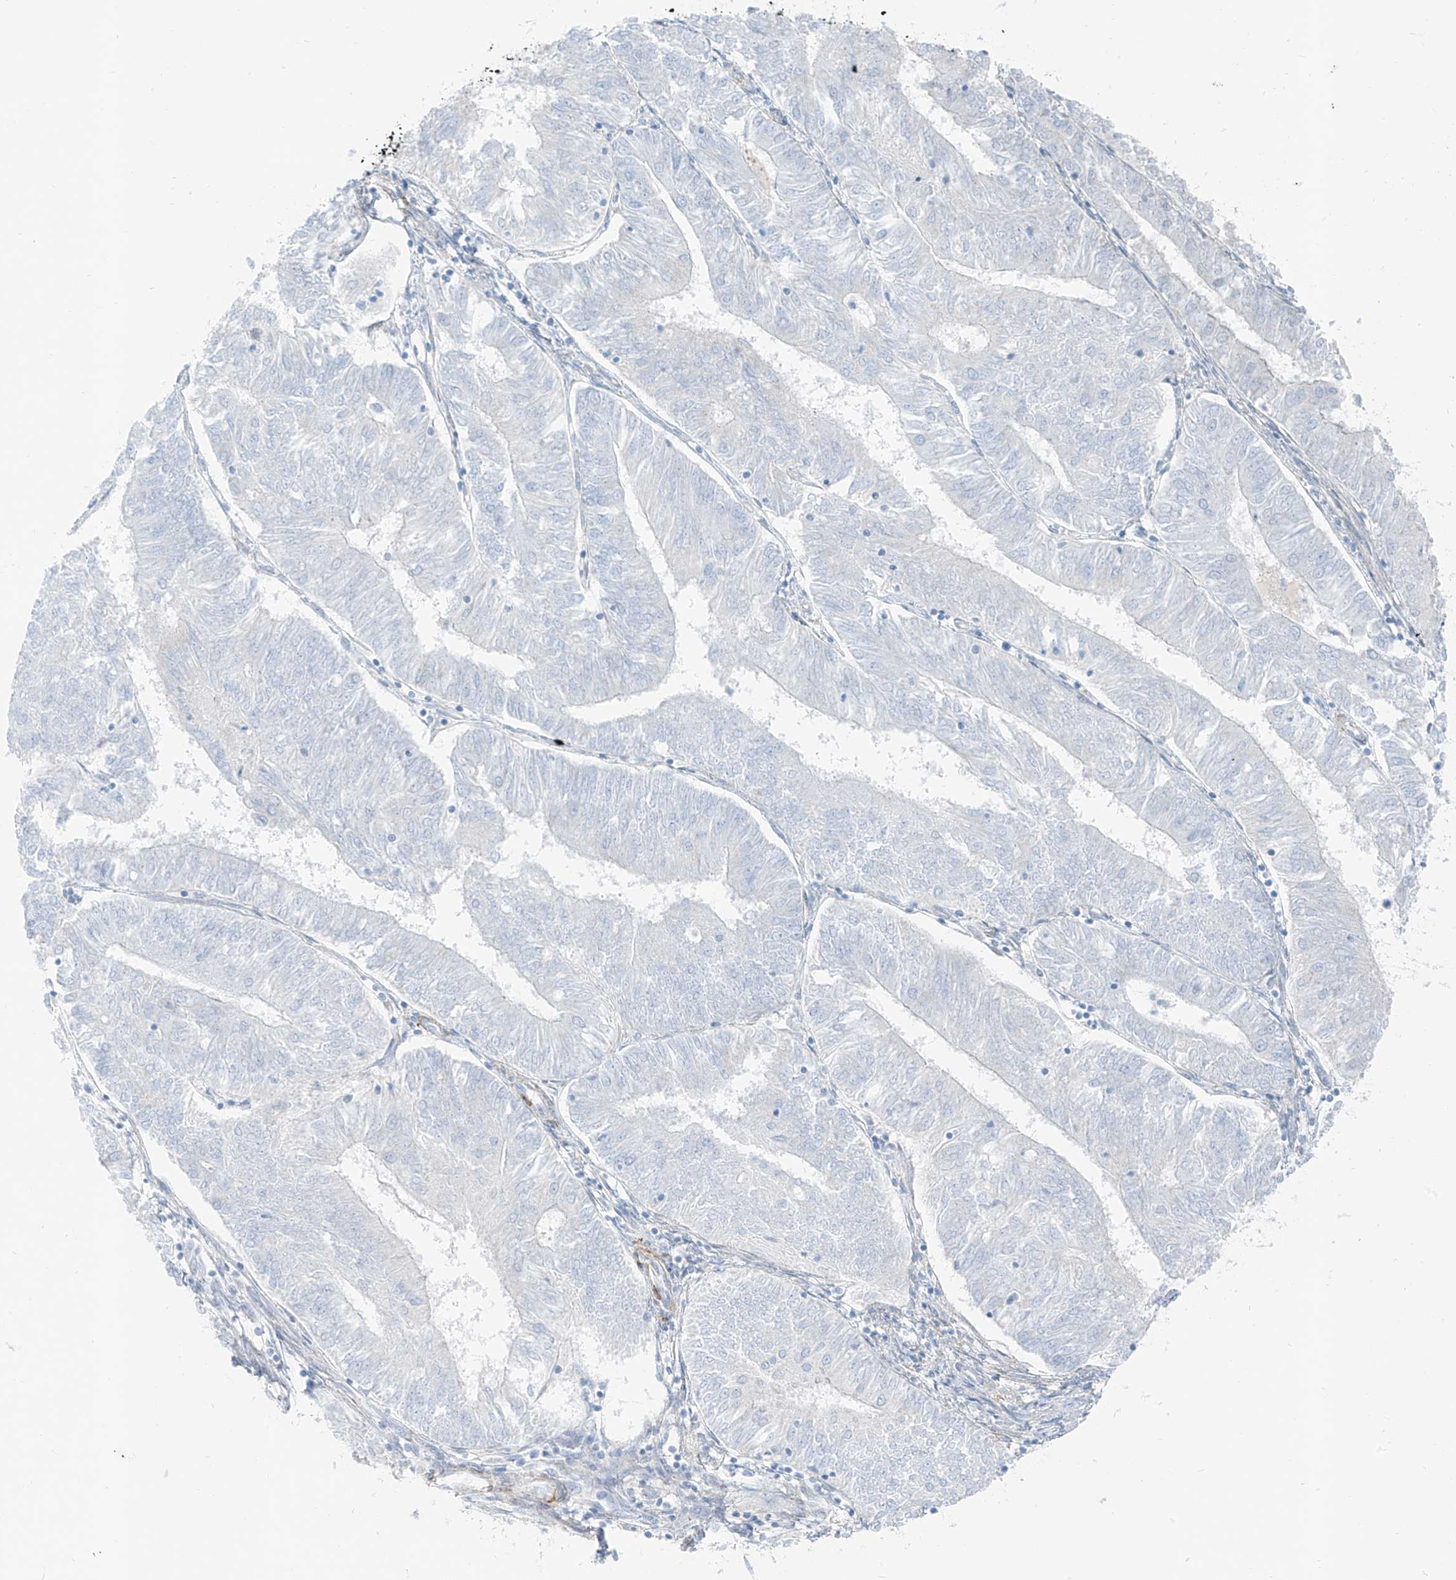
{"staining": {"intensity": "negative", "quantity": "none", "location": "none"}, "tissue": "endometrial cancer", "cell_type": "Tumor cells", "image_type": "cancer", "snomed": [{"axis": "morphology", "description": "Adenocarcinoma, NOS"}, {"axis": "topography", "description": "Endometrium"}], "caption": "Immunohistochemistry (IHC) image of endometrial cancer (adenocarcinoma) stained for a protein (brown), which displays no staining in tumor cells. Brightfield microscopy of immunohistochemistry stained with DAB (3,3'-diaminobenzidine) (brown) and hematoxylin (blue), captured at high magnification.", "gene": "SMCP", "patient": {"sex": "female", "age": 58}}